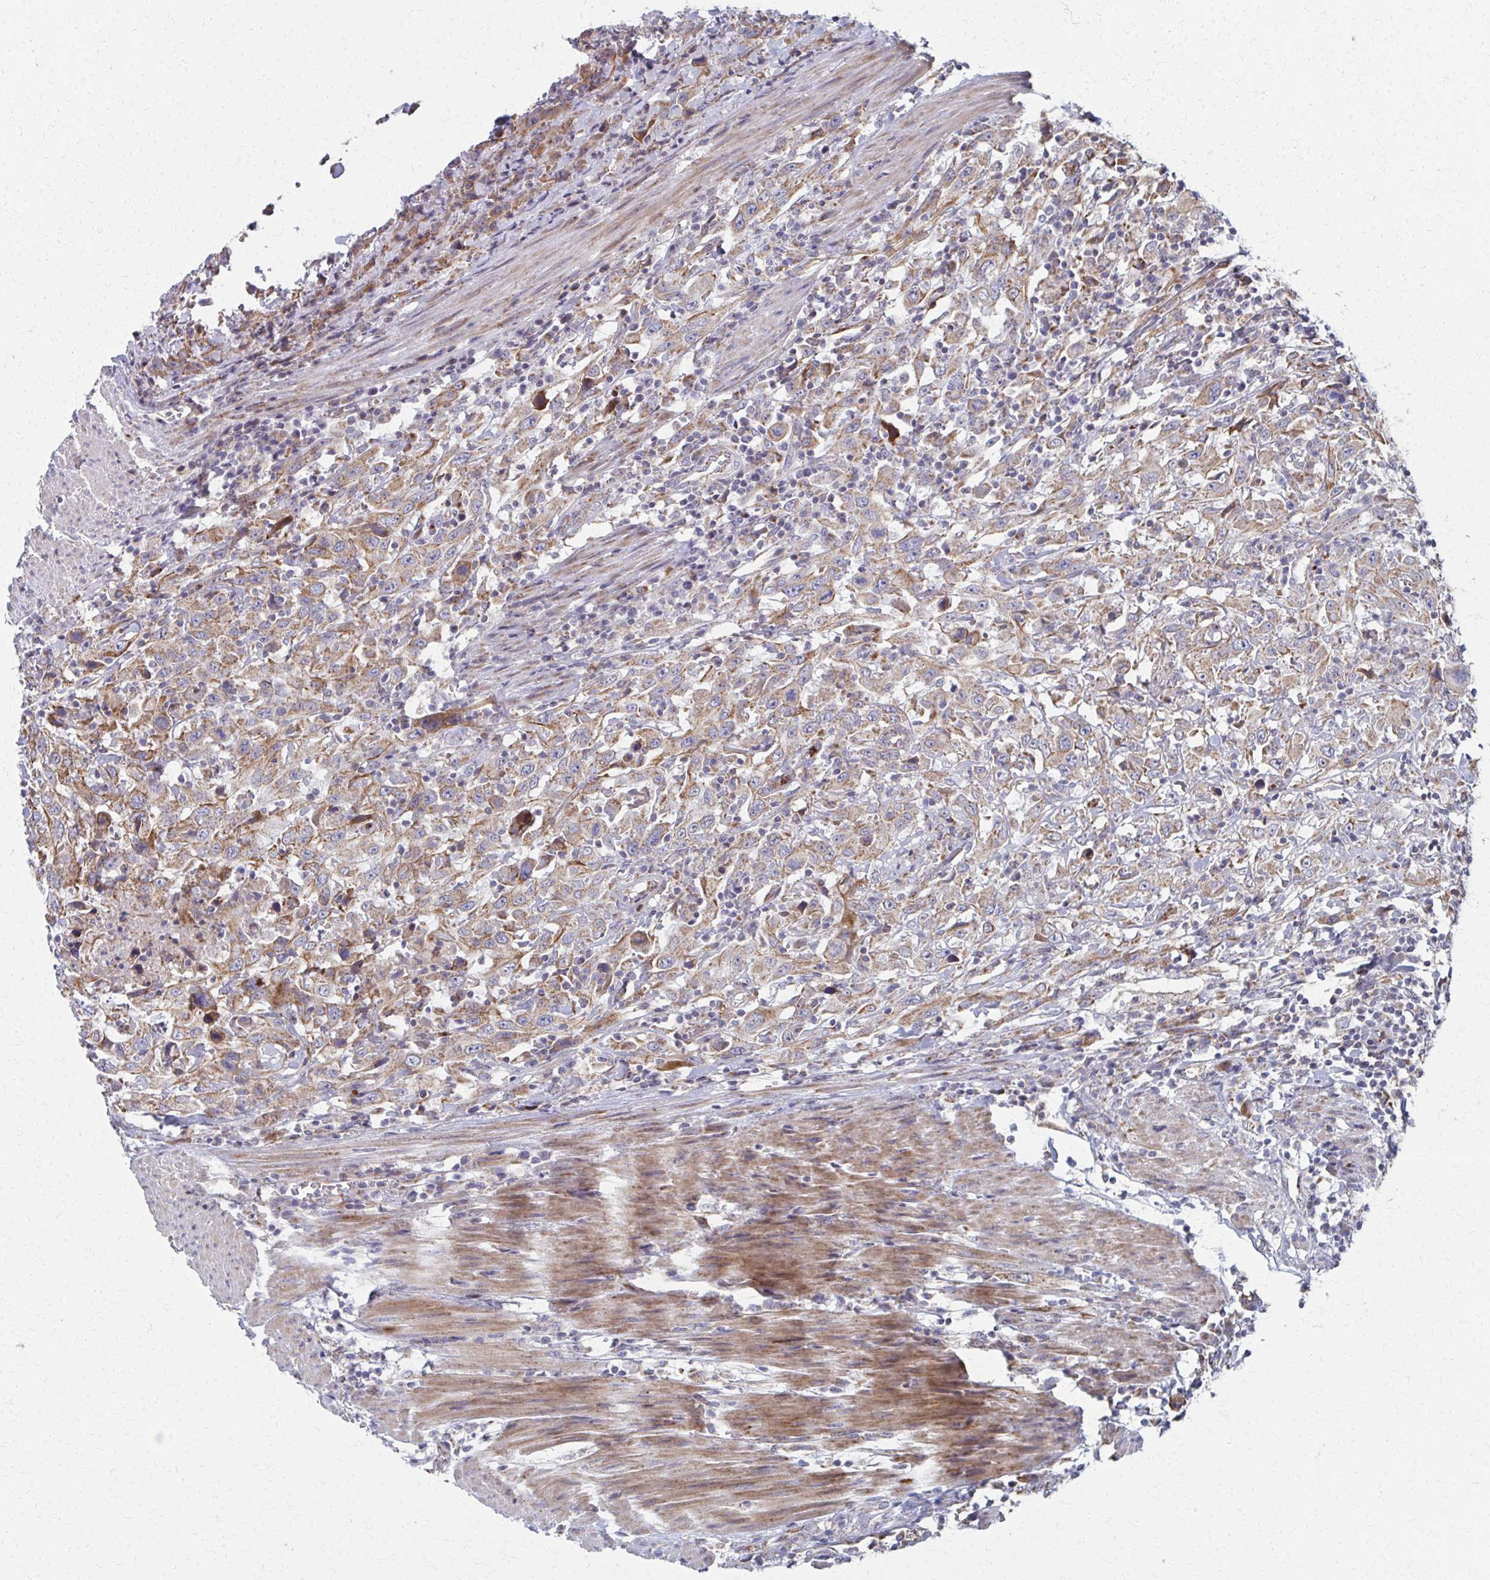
{"staining": {"intensity": "moderate", "quantity": ">75%", "location": "cytoplasmic/membranous"}, "tissue": "urothelial cancer", "cell_type": "Tumor cells", "image_type": "cancer", "snomed": [{"axis": "morphology", "description": "Urothelial carcinoma, High grade"}, {"axis": "topography", "description": "Urinary bladder"}], "caption": "Tumor cells exhibit medium levels of moderate cytoplasmic/membranous staining in about >75% of cells in high-grade urothelial carcinoma. (Brightfield microscopy of DAB IHC at high magnification).", "gene": "FAHD1", "patient": {"sex": "male", "age": 61}}